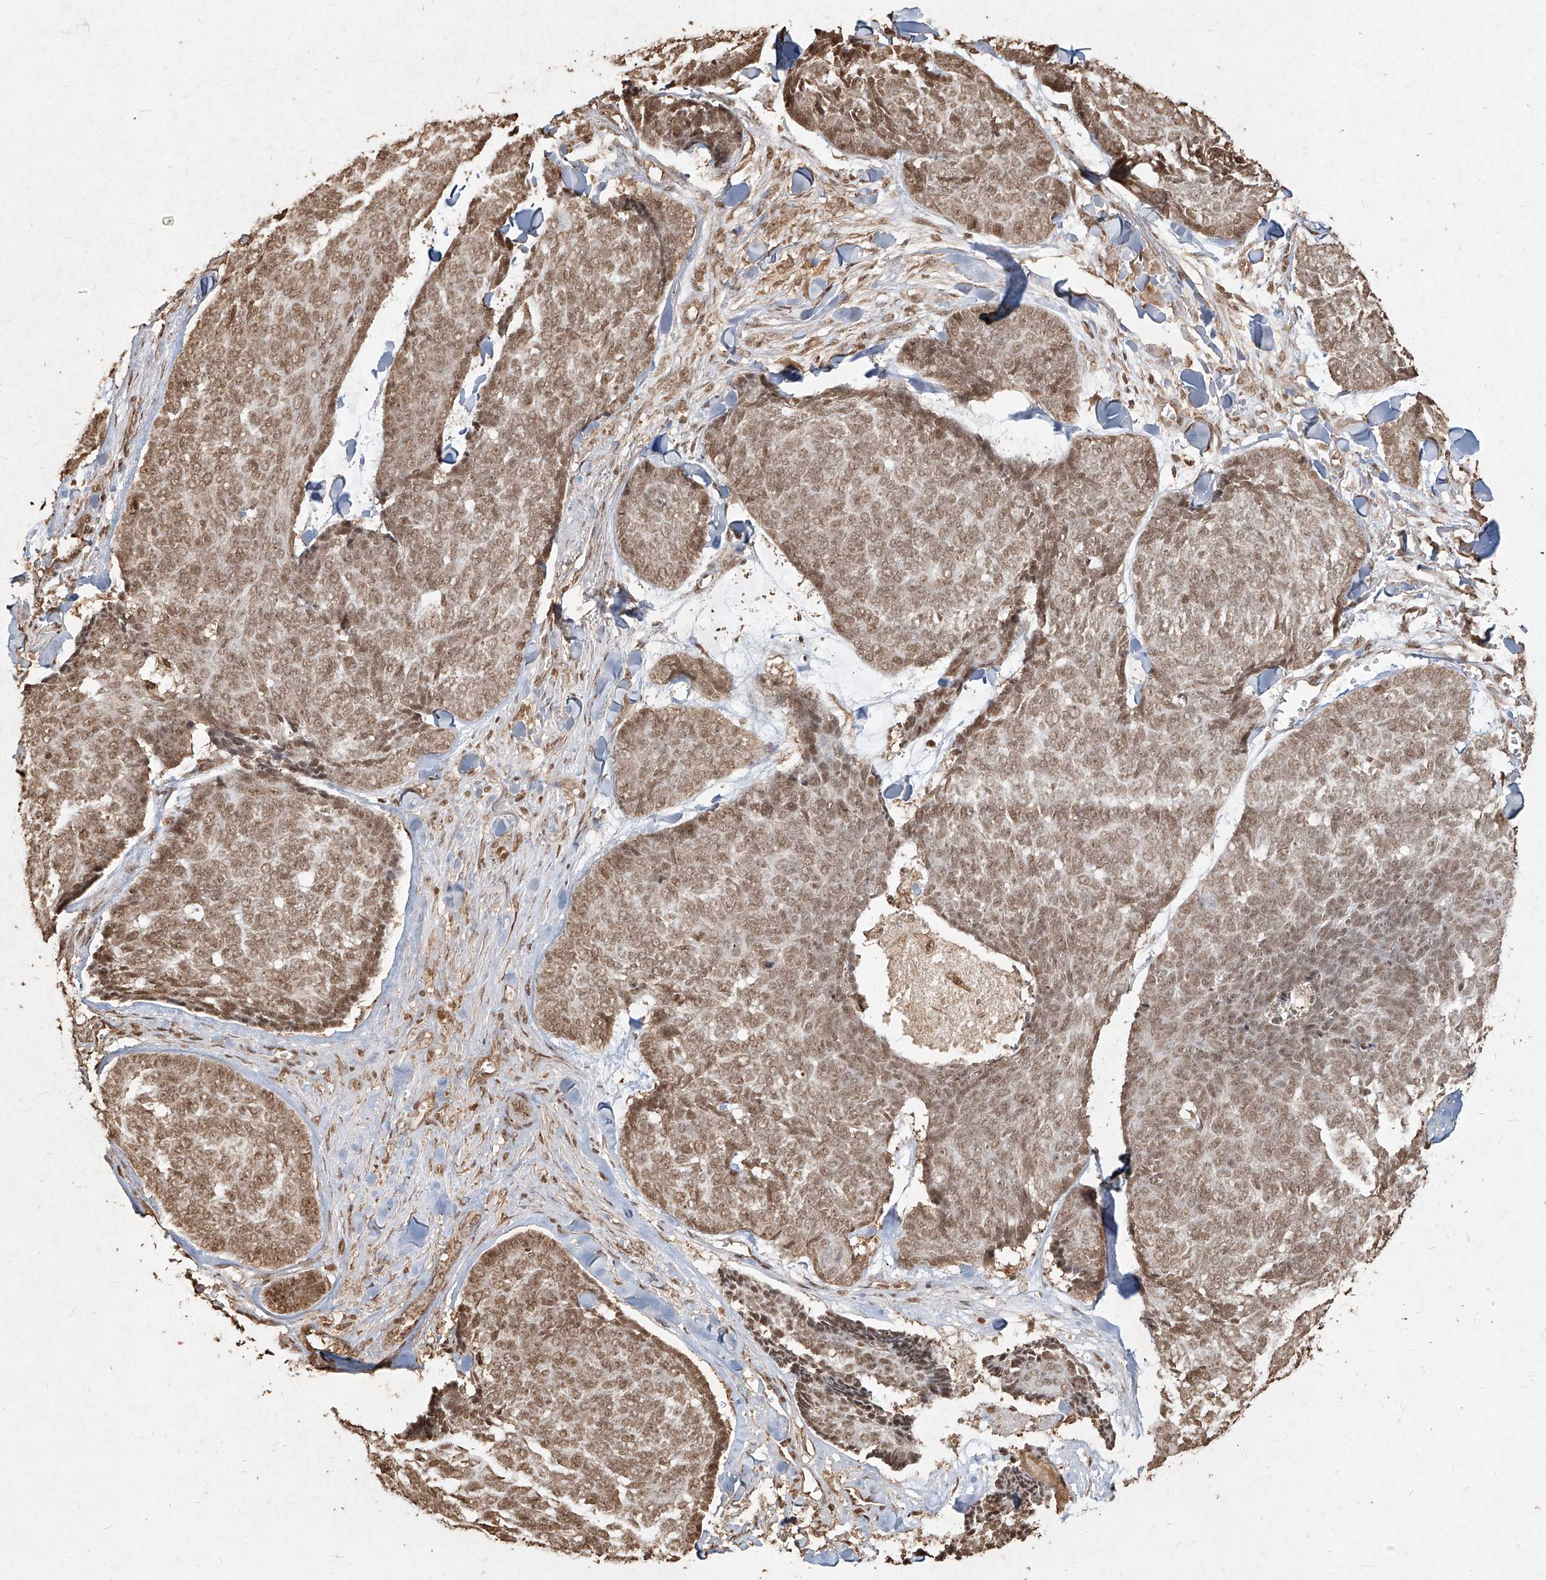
{"staining": {"intensity": "moderate", "quantity": ">75%", "location": "nuclear"}, "tissue": "skin cancer", "cell_type": "Tumor cells", "image_type": "cancer", "snomed": [{"axis": "morphology", "description": "Basal cell carcinoma"}, {"axis": "topography", "description": "Skin"}], "caption": "DAB (3,3'-diaminobenzidine) immunohistochemical staining of human skin cancer (basal cell carcinoma) reveals moderate nuclear protein positivity in approximately >75% of tumor cells. Ihc stains the protein of interest in brown and the nuclei are stained blue.", "gene": "UBE2K", "patient": {"sex": "male", "age": 84}}